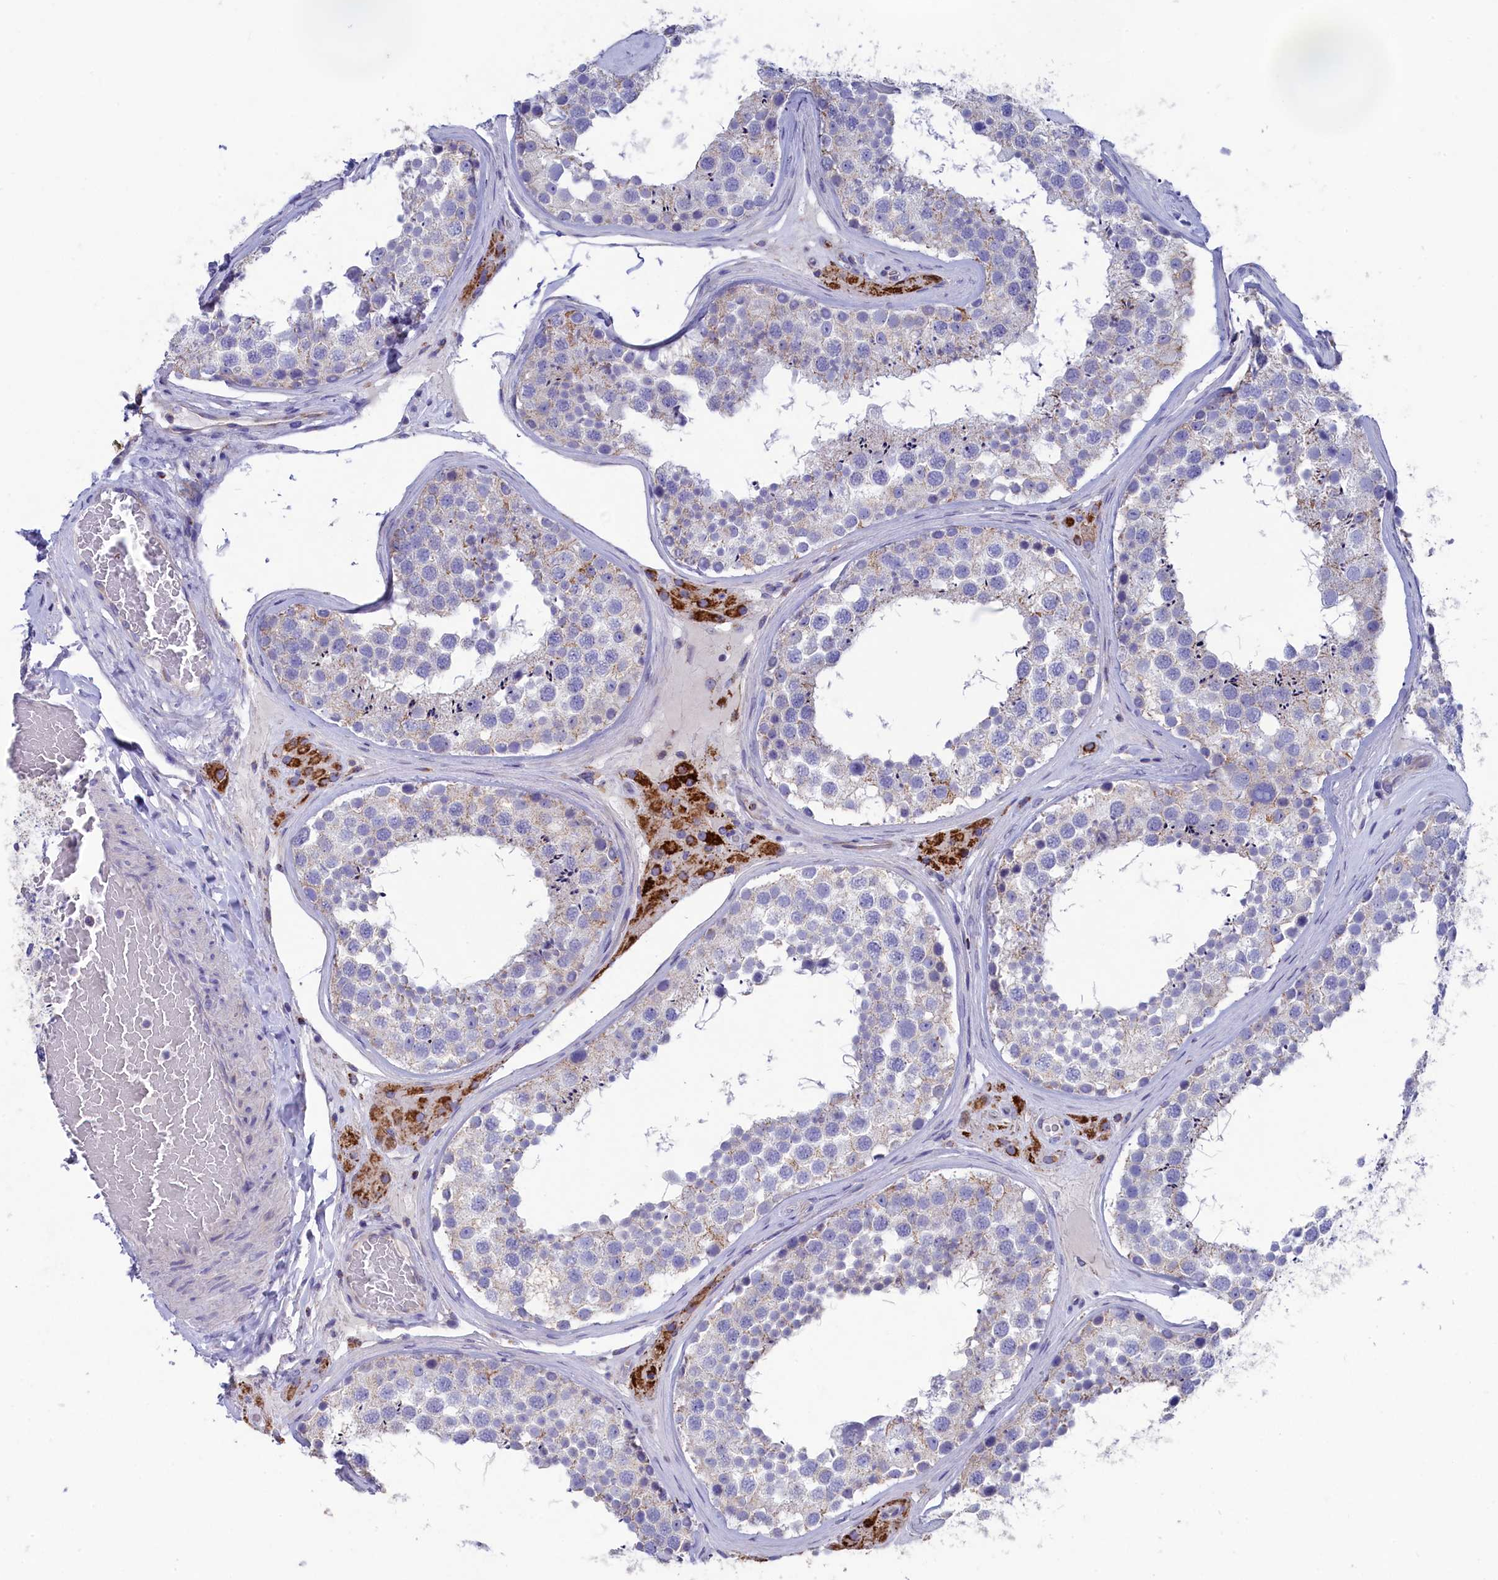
{"staining": {"intensity": "negative", "quantity": "none", "location": "none"}, "tissue": "testis", "cell_type": "Cells in seminiferous ducts", "image_type": "normal", "snomed": [{"axis": "morphology", "description": "Normal tissue, NOS"}, {"axis": "topography", "description": "Testis"}], "caption": "This micrograph is of normal testis stained with immunohistochemistry to label a protein in brown with the nuclei are counter-stained blue. There is no positivity in cells in seminiferous ducts.", "gene": "PRDM12", "patient": {"sex": "male", "age": 46}}